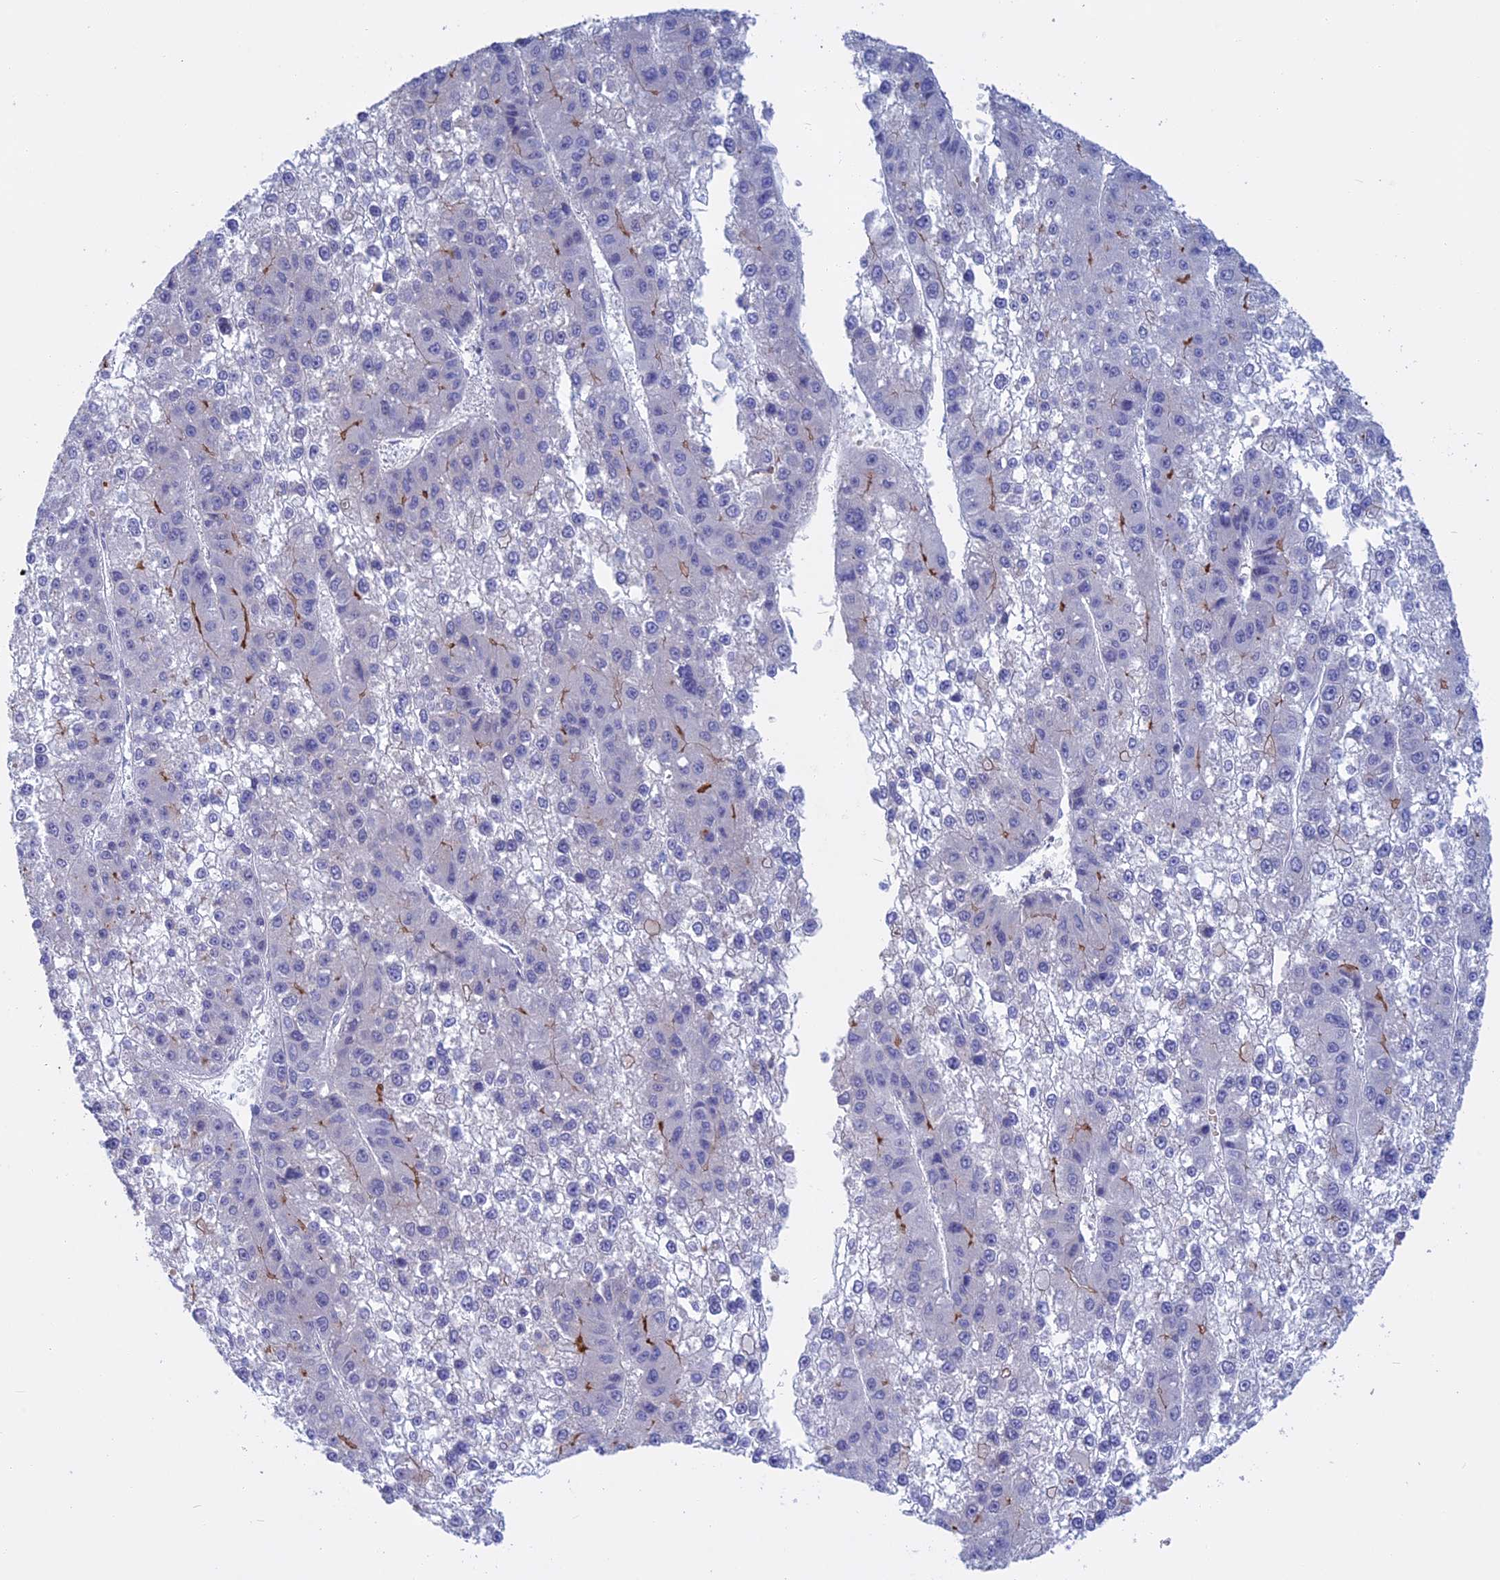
{"staining": {"intensity": "negative", "quantity": "none", "location": "none"}, "tissue": "liver cancer", "cell_type": "Tumor cells", "image_type": "cancer", "snomed": [{"axis": "morphology", "description": "Carcinoma, Hepatocellular, NOS"}, {"axis": "topography", "description": "Liver"}], "caption": "Tumor cells are negative for protein expression in human liver cancer (hepatocellular carcinoma).", "gene": "SLC2A6", "patient": {"sex": "female", "age": 73}}